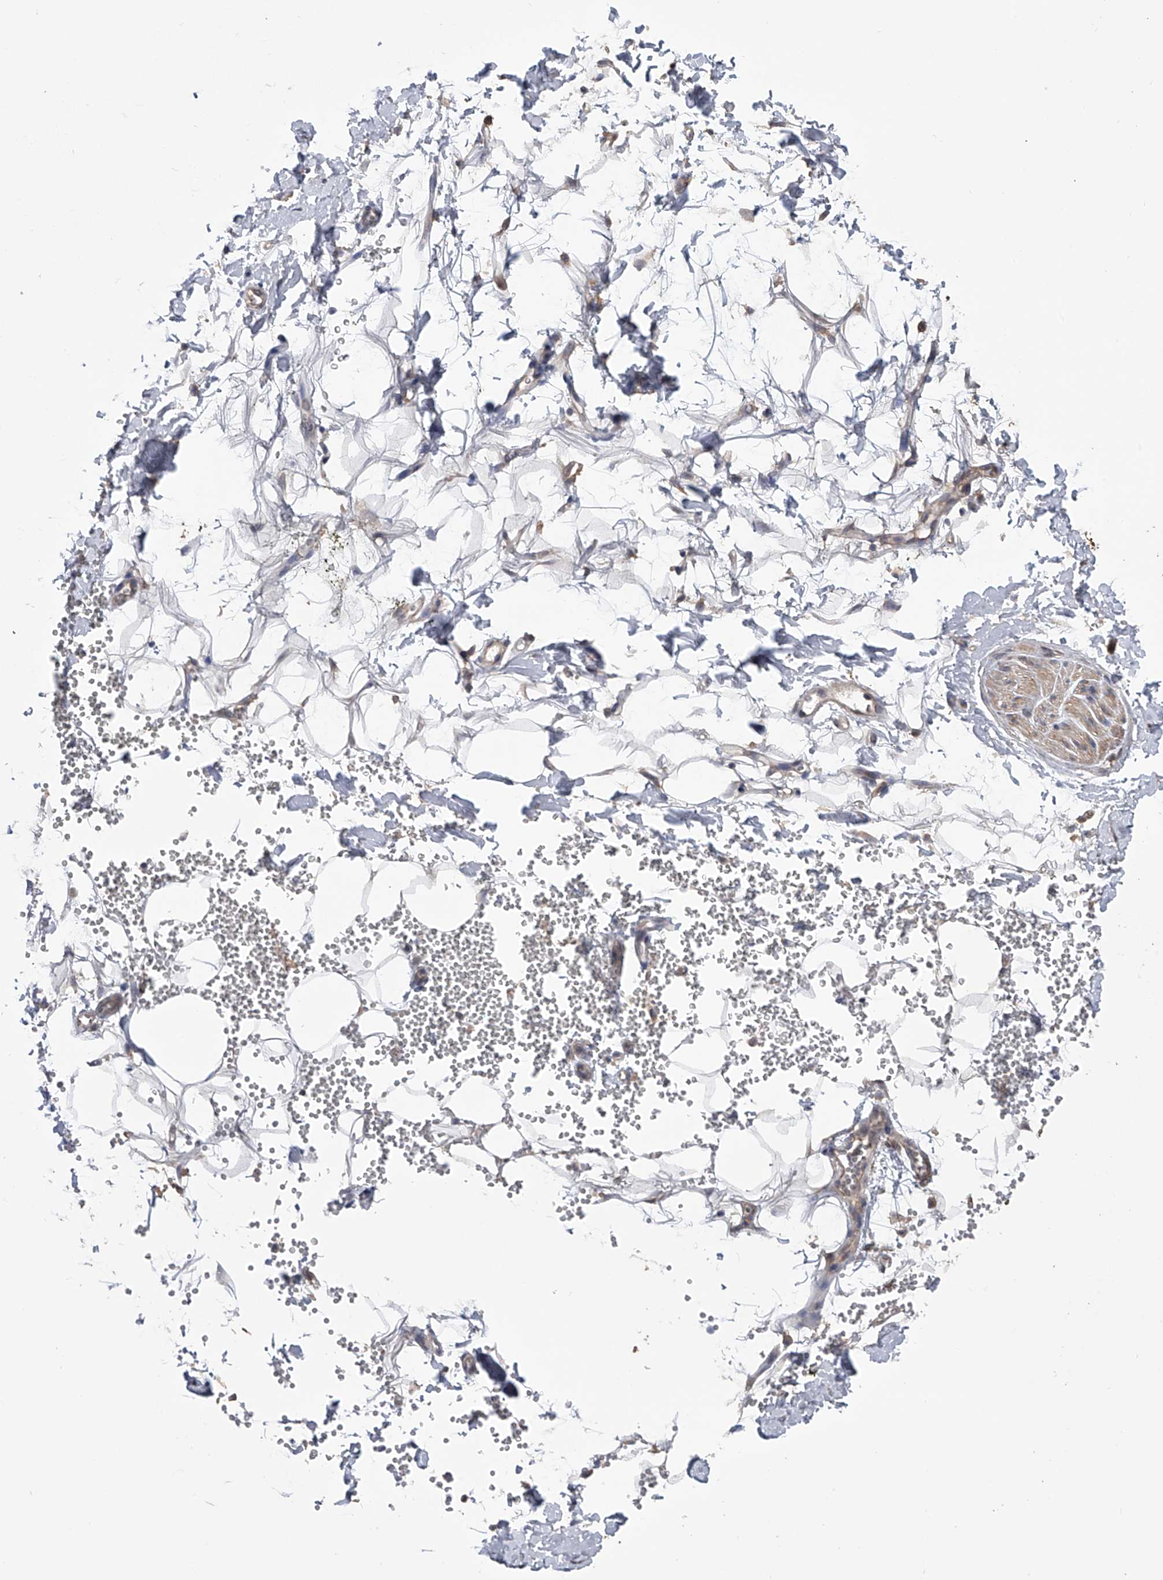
{"staining": {"intensity": "negative", "quantity": "none", "location": "none"}, "tissue": "adipose tissue", "cell_type": "Adipocytes", "image_type": "normal", "snomed": [{"axis": "morphology", "description": "Normal tissue, NOS"}, {"axis": "morphology", "description": "Adenocarcinoma, NOS"}, {"axis": "topography", "description": "Pancreas"}, {"axis": "topography", "description": "Peripheral nerve tissue"}], "caption": "Protein analysis of normal adipose tissue exhibits no significant expression in adipocytes. Brightfield microscopy of immunohistochemistry stained with DAB (3,3'-diaminobenzidine) (brown) and hematoxylin (blue), captured at high magnification.", "gene": "ZNF343", "patient": {"sex": "male", "age": 59}}